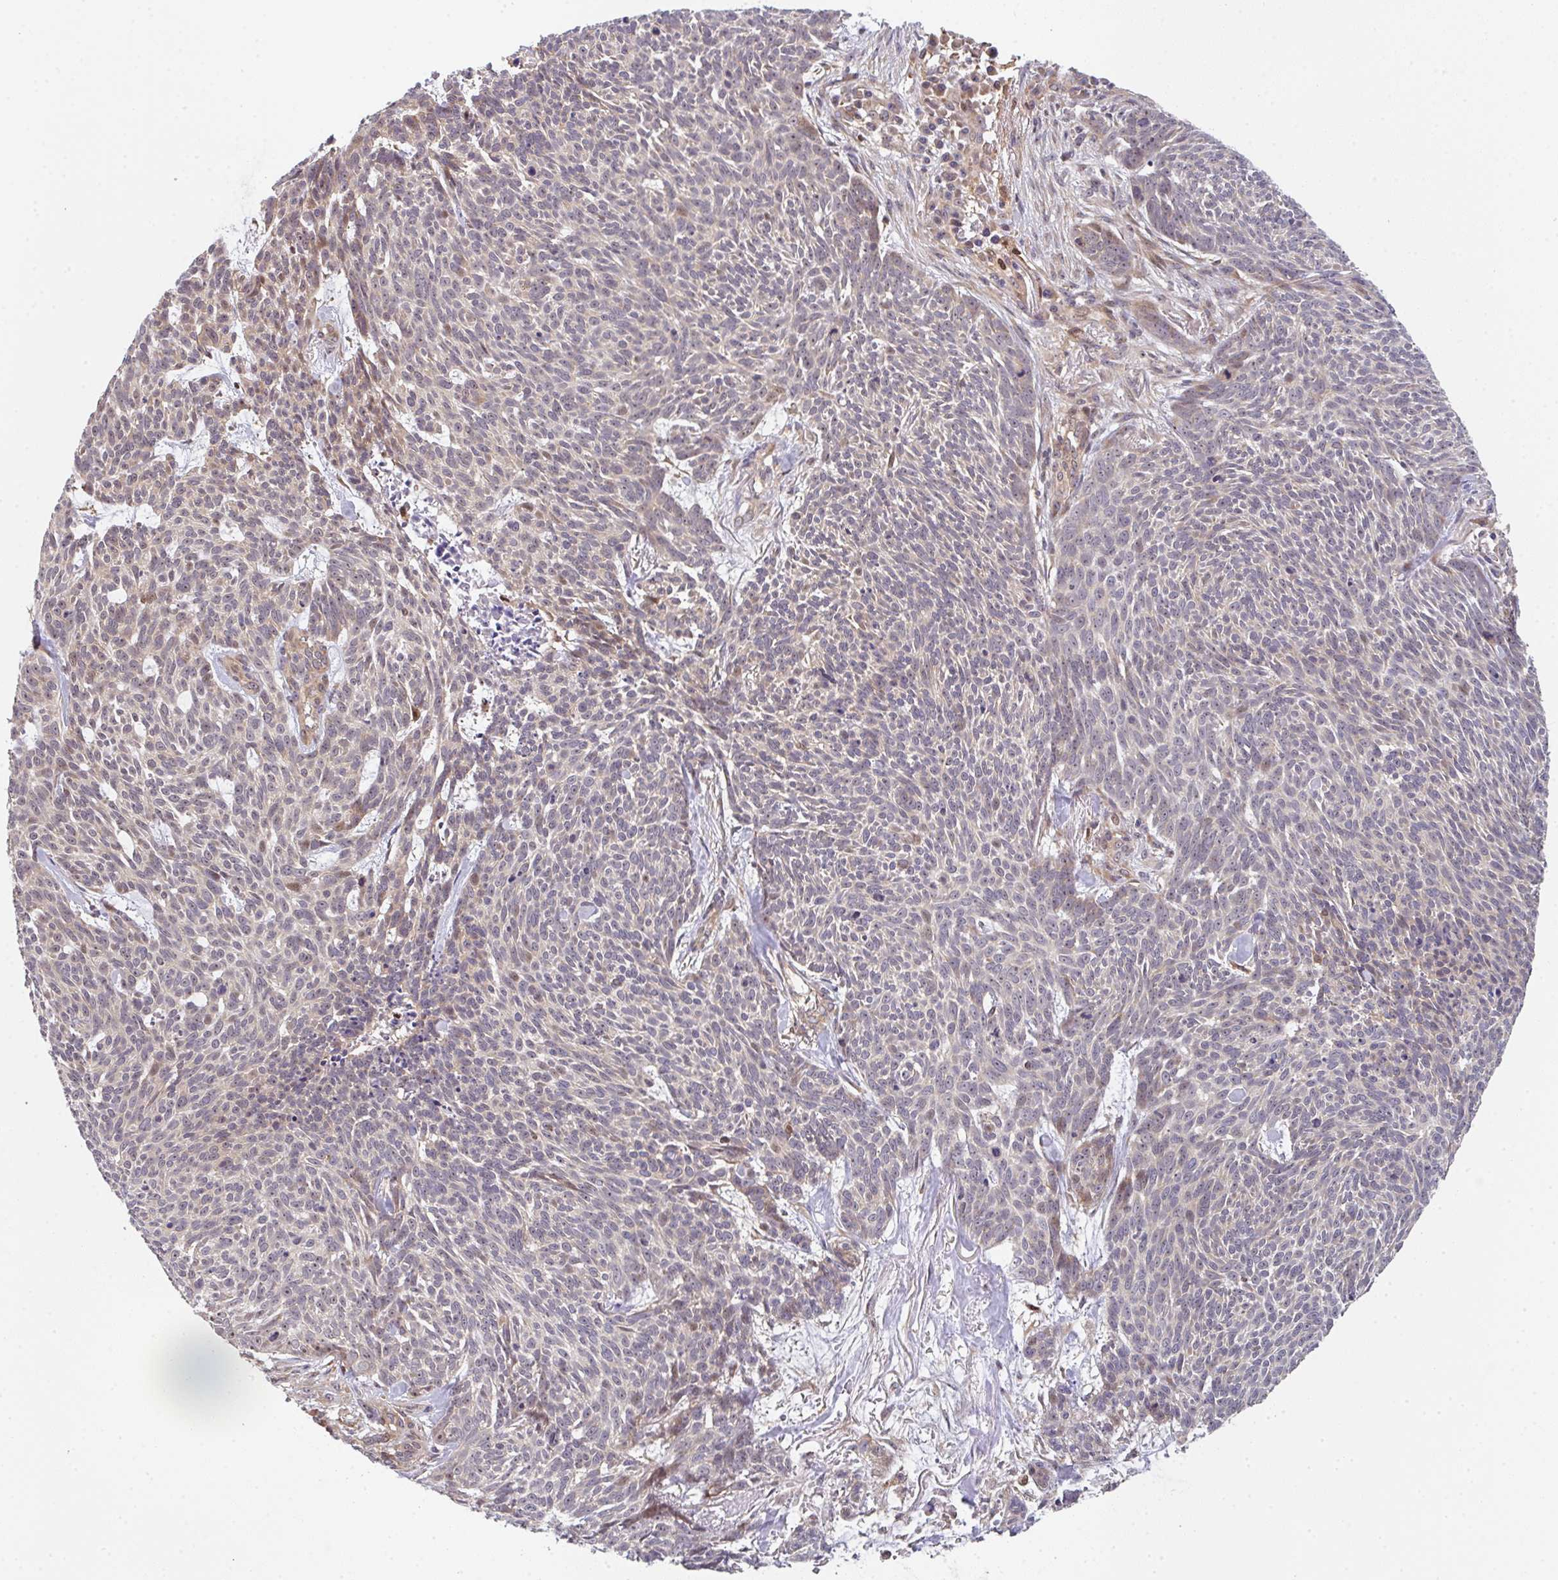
{"staining": {"intensity": "weak", "quantity": "25%-75%", "location": "nuclear"}, "tissue": "skin cancer", "cell_type": "Tumor cells", "image_type": "cancer", "snomed": [{"axis": "morphology", "description": "Basal cell carcinoma"}, {"axis": "topography", "description": "Skin"}], "caption": "This image displays immunohistochemistry staining of skin basal cell carcinoma, with low weak nuclear positivity in about 25%-75% of tumor cells.", "gene": "SIMC1", "patient": {"sex": "female", "age": 93}}